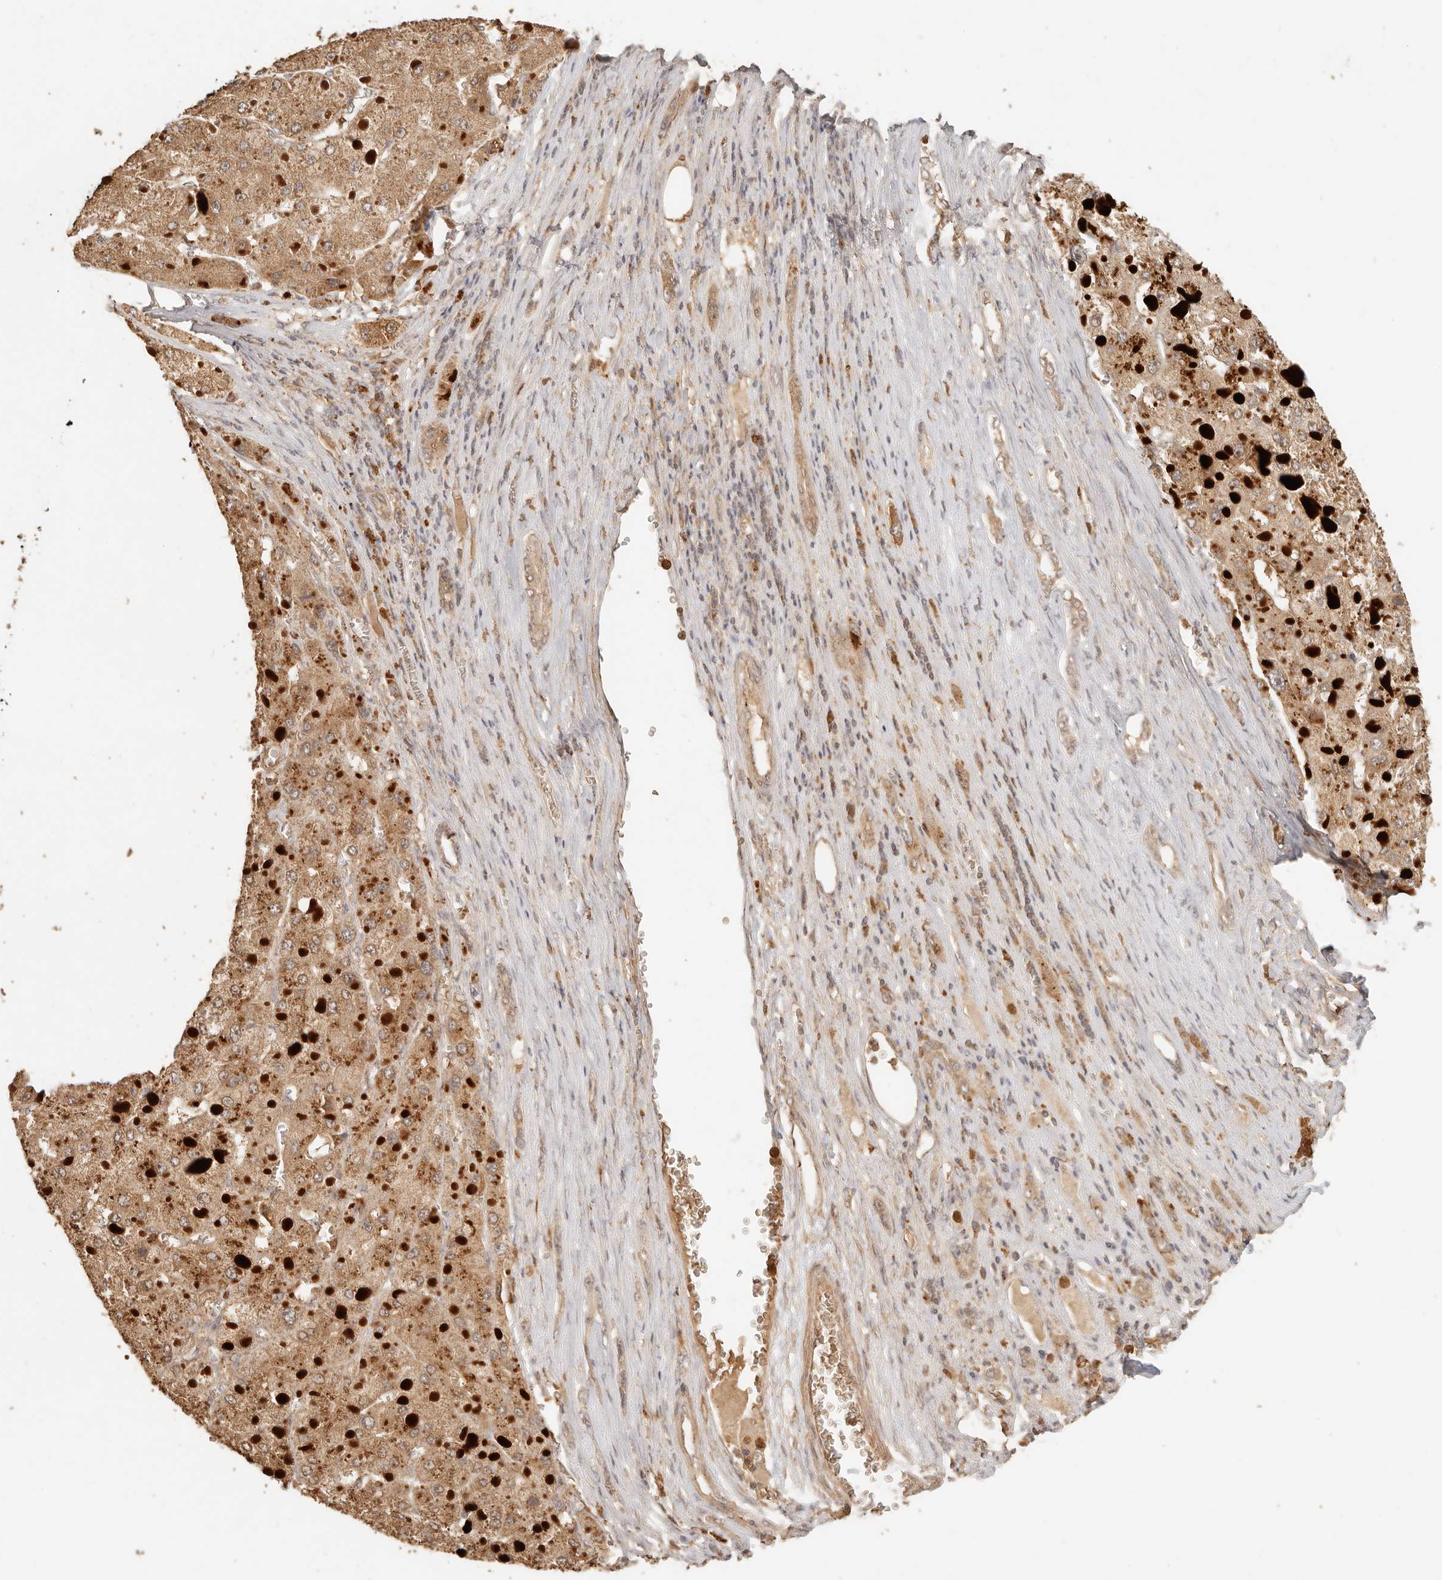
{"staining": {"intensity": "moderate", "quantity": ">75%", "location": "cytoplasmic/membranous"}, "tissue": "liver cancer", "cell_type": "Tumor cells", "image_type": "cancer", "snomed": [{"axis": "morphology", "description": "Carcinoma, Hepatocellular, NOS"}, {"axis": "topography", "description": "Liver"}], "caption": "Brown immunohistochemical staining in hepatocellular carcinoma (liver) shows moderate cytoplasmic/membranous expression in about >75% of tumor cells.", "gene": "INTS11", "patient": {"sex": "female", "age": 73}}